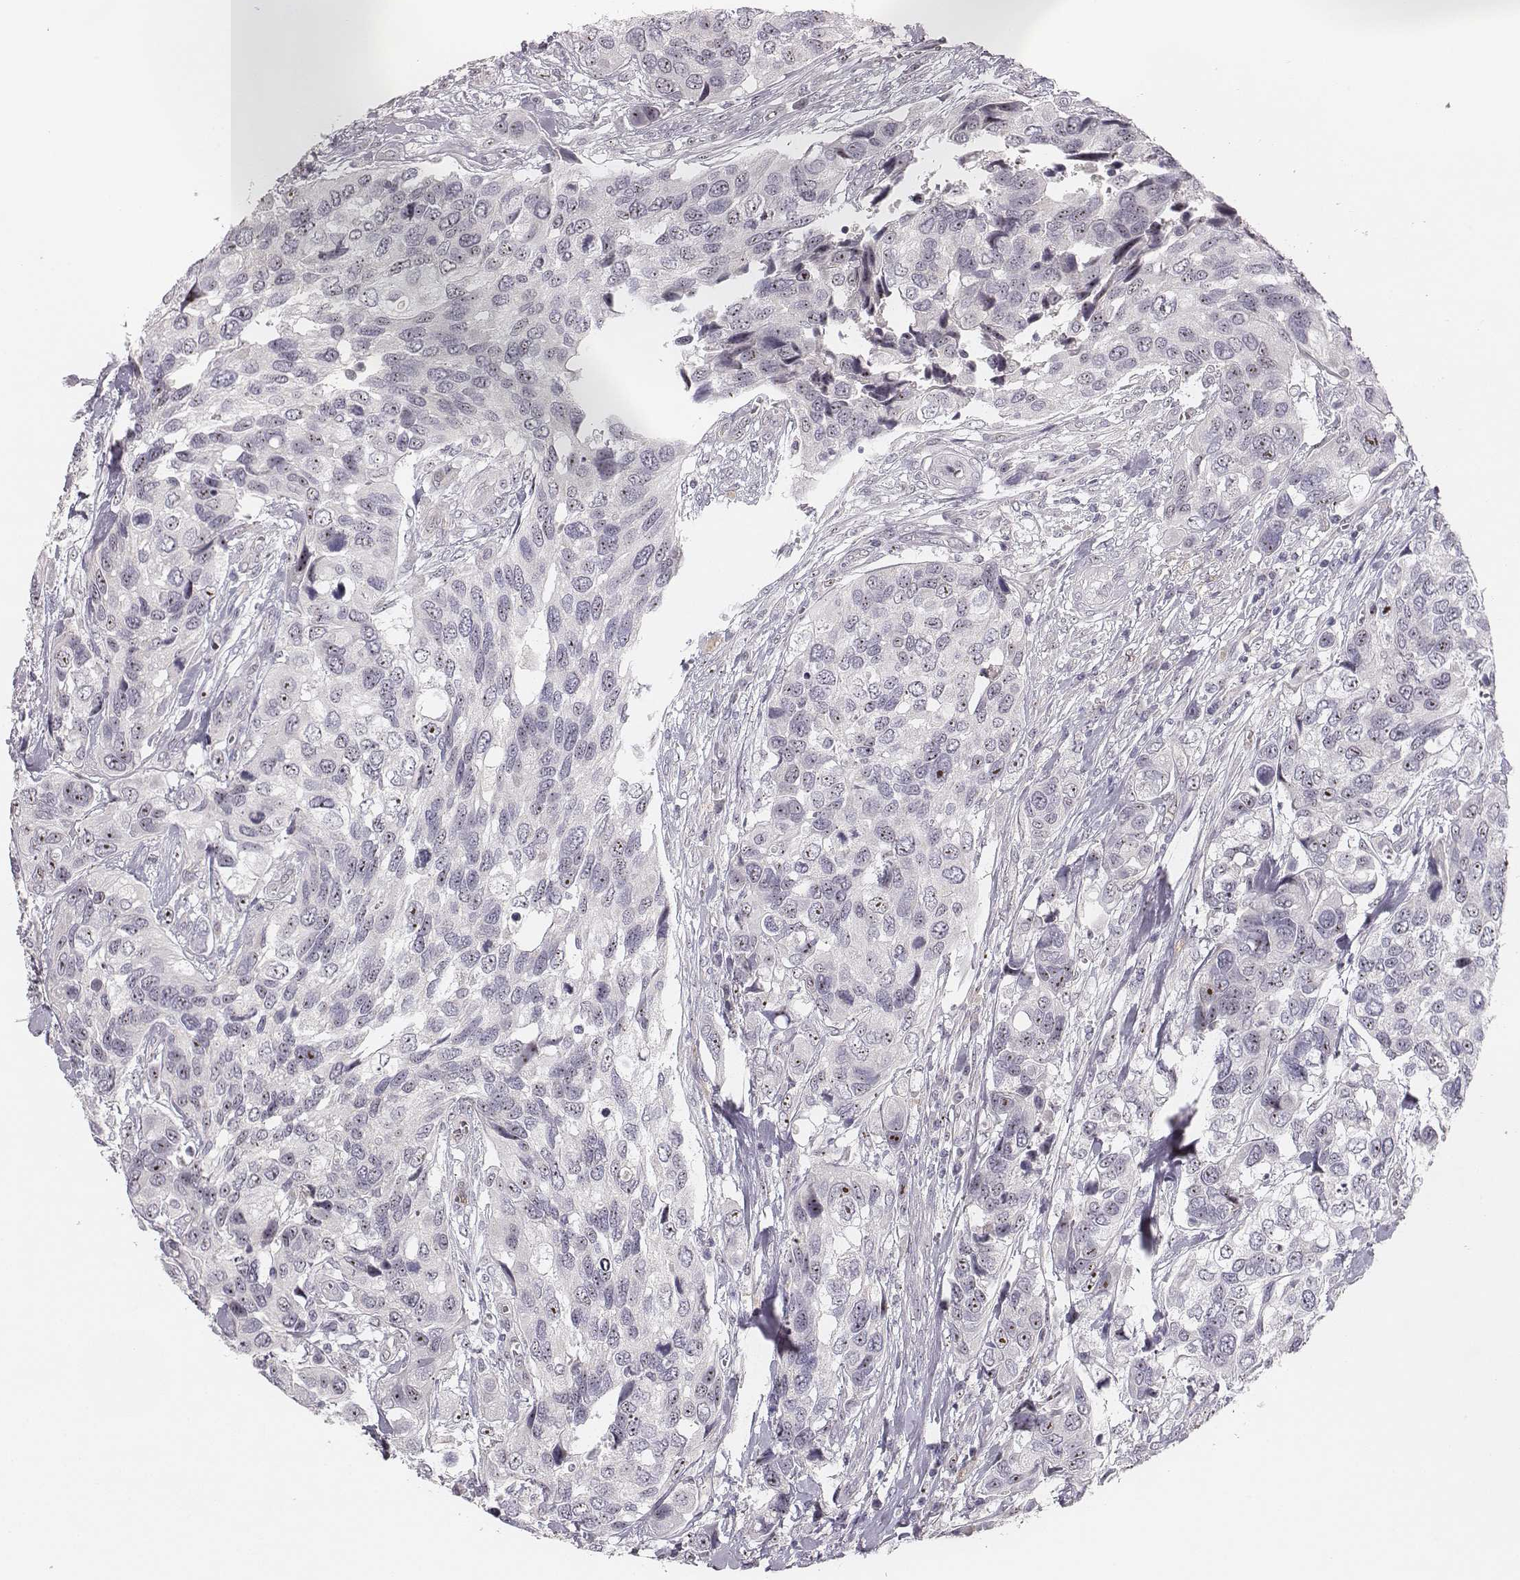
{"staining": {"intensity": "strong", "quantity": "25%-75%", "location": "nuclear"}, "tissue": "urothelial cancer", "cell_type": "Tumor cells", "image_type": "cancer", "snomed": [{"axis": "morphology", "description": "Urothelial carcinoma, High grade"}, {"axis": "topography", "description": "Urinary bladder"}], "caption": "Protein expression analysis of human high-grade urothelial carcinoma reveals strong nuclear expression in about 25%-75% of tumor cells.", "gene": "NIFK", "patient": {"sex": "male", "age": 60}}